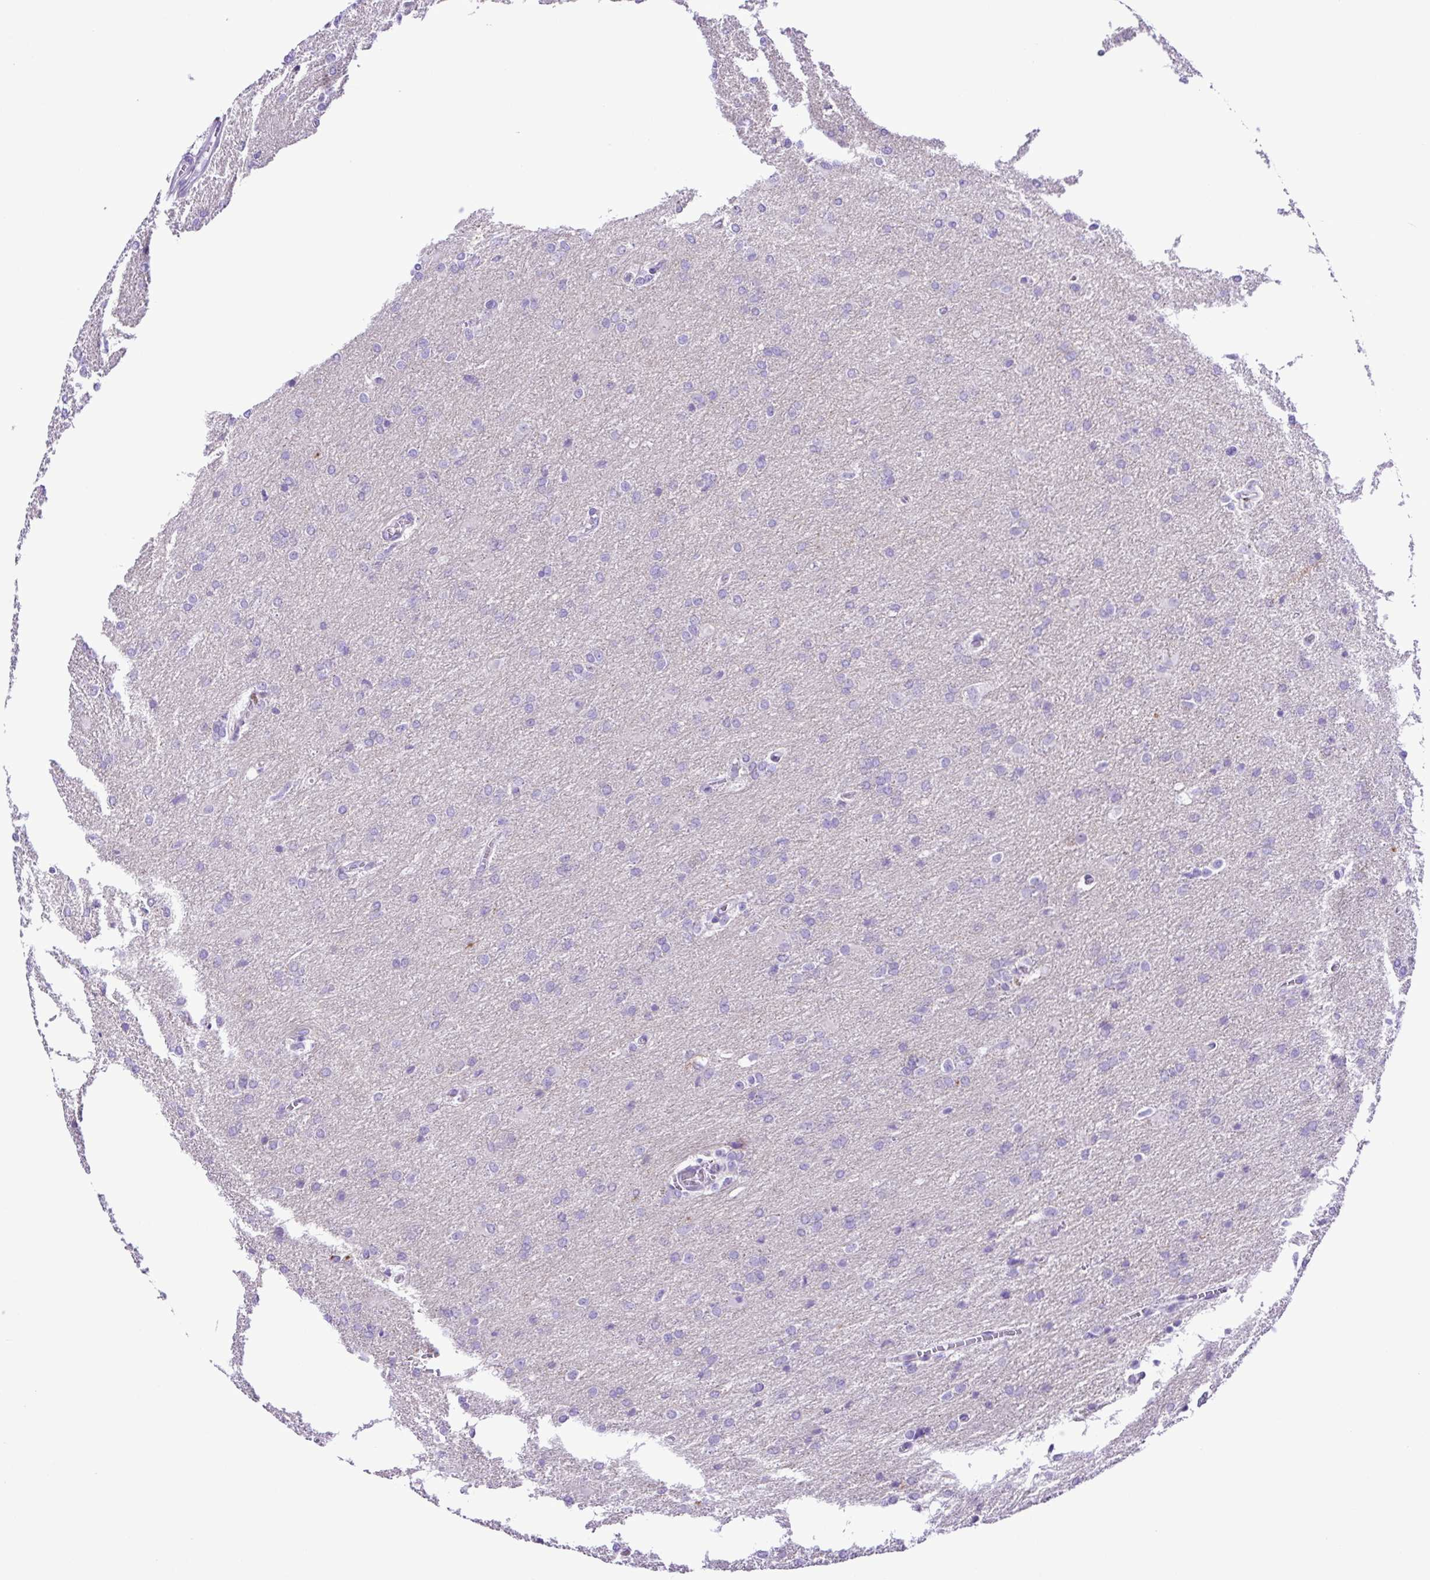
{"staining": {"intensity": "negative", "quantity": "none", "location": "none"}, "tissue": "glioma", "cell_type": "Tumor cells", "image_type": "cancer", "snomed": [{"axis": "morphology", "description": "Glioma, malignant, High grade"}, {"axis": "topography", "description": "Brain"}], "caption": "A histopathology image of human glioma is negative for staining in tumor cells.", "gene": "SYT1", "patient": {"sex": "male", "age": 68}}